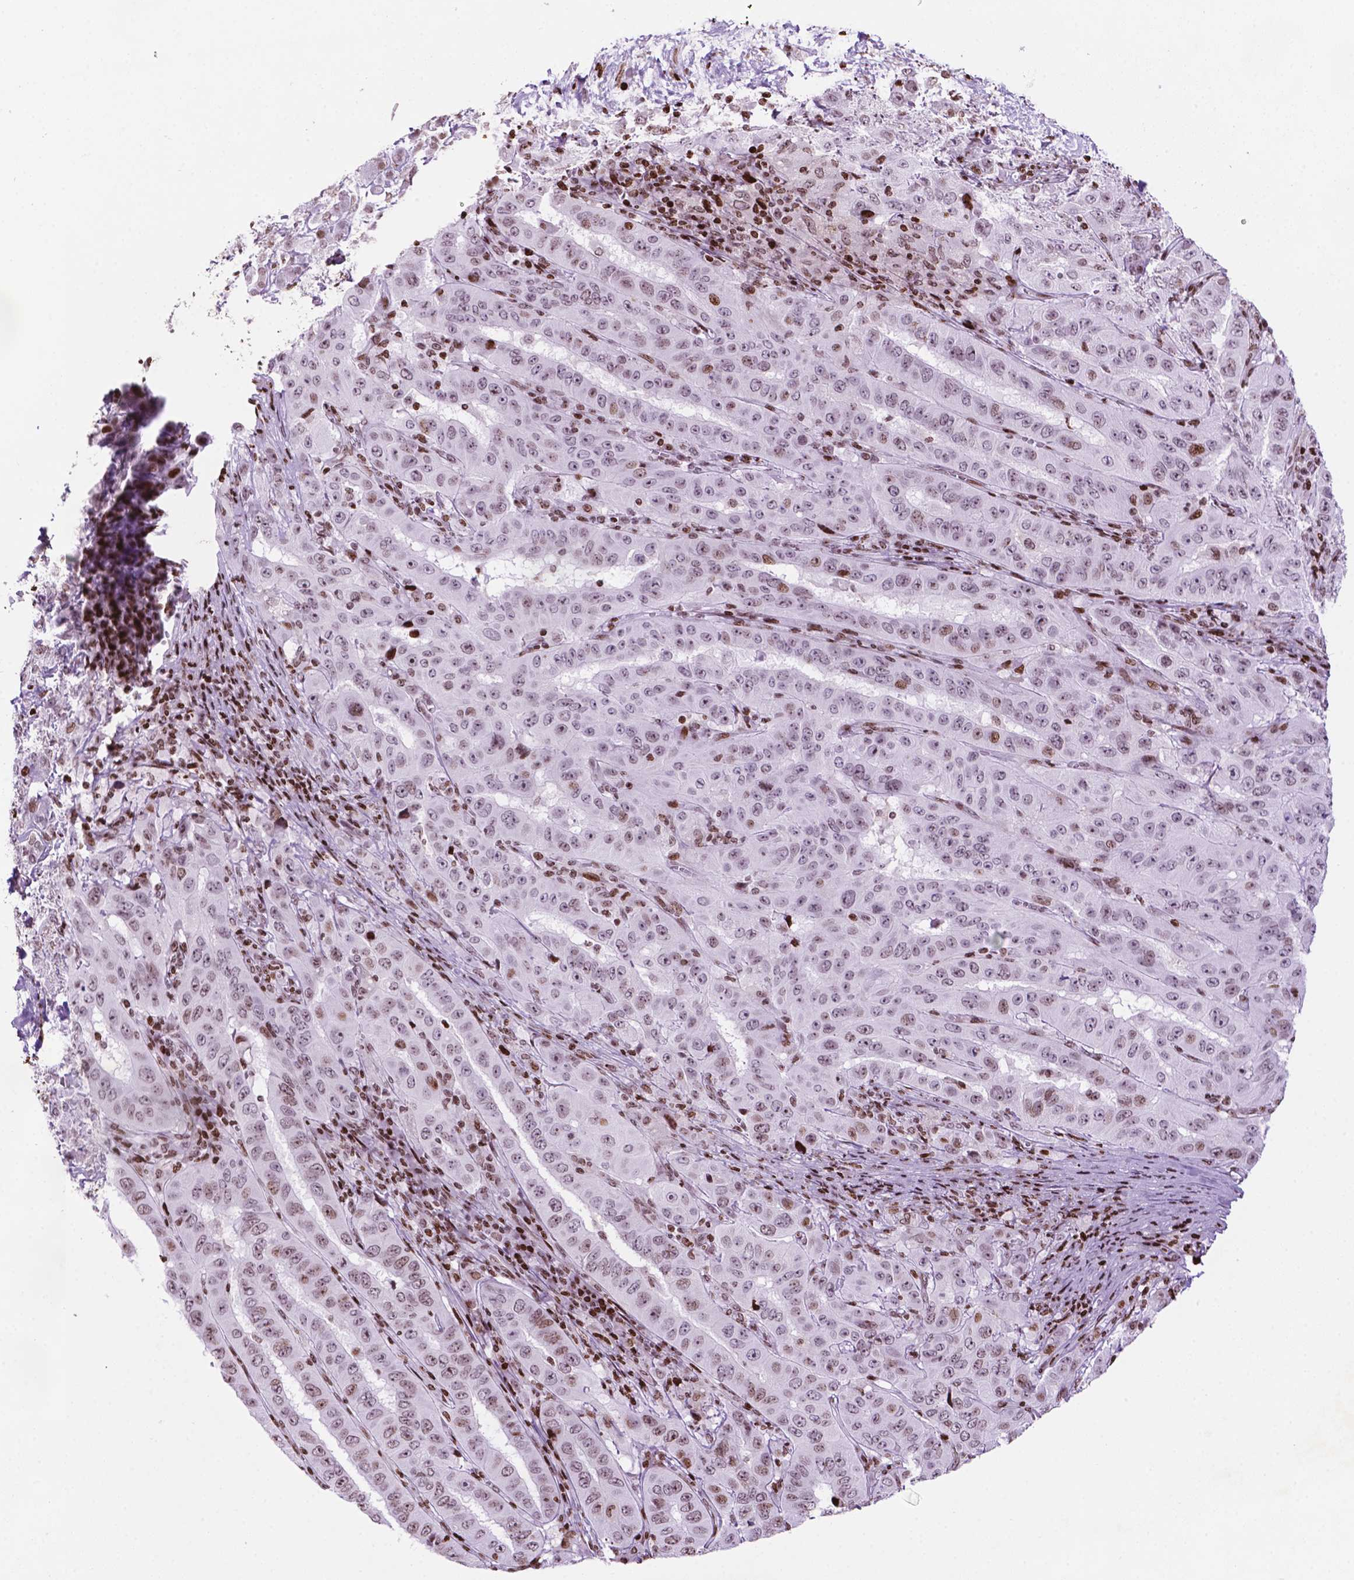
{"staining": {"intensity": "moderate", "quantity": "<25%", "location": "nuclear"}, "tissue": "pancreatic cancer", "cell_type": "Tumor cells", "image_type": "cancer", "snomed": [{"axis": "morphology", "description": "Adenocarcinoma, NOS"}, {"axis": "topography", "description": "Pancreas"}], "caption": "A low amount of moderate nuclear expression is seen in about <25% of tumor cells in pancreatic cancer tissue.", "gene": "TMEM250", "patient": {"sex": "male", "age": 63}}